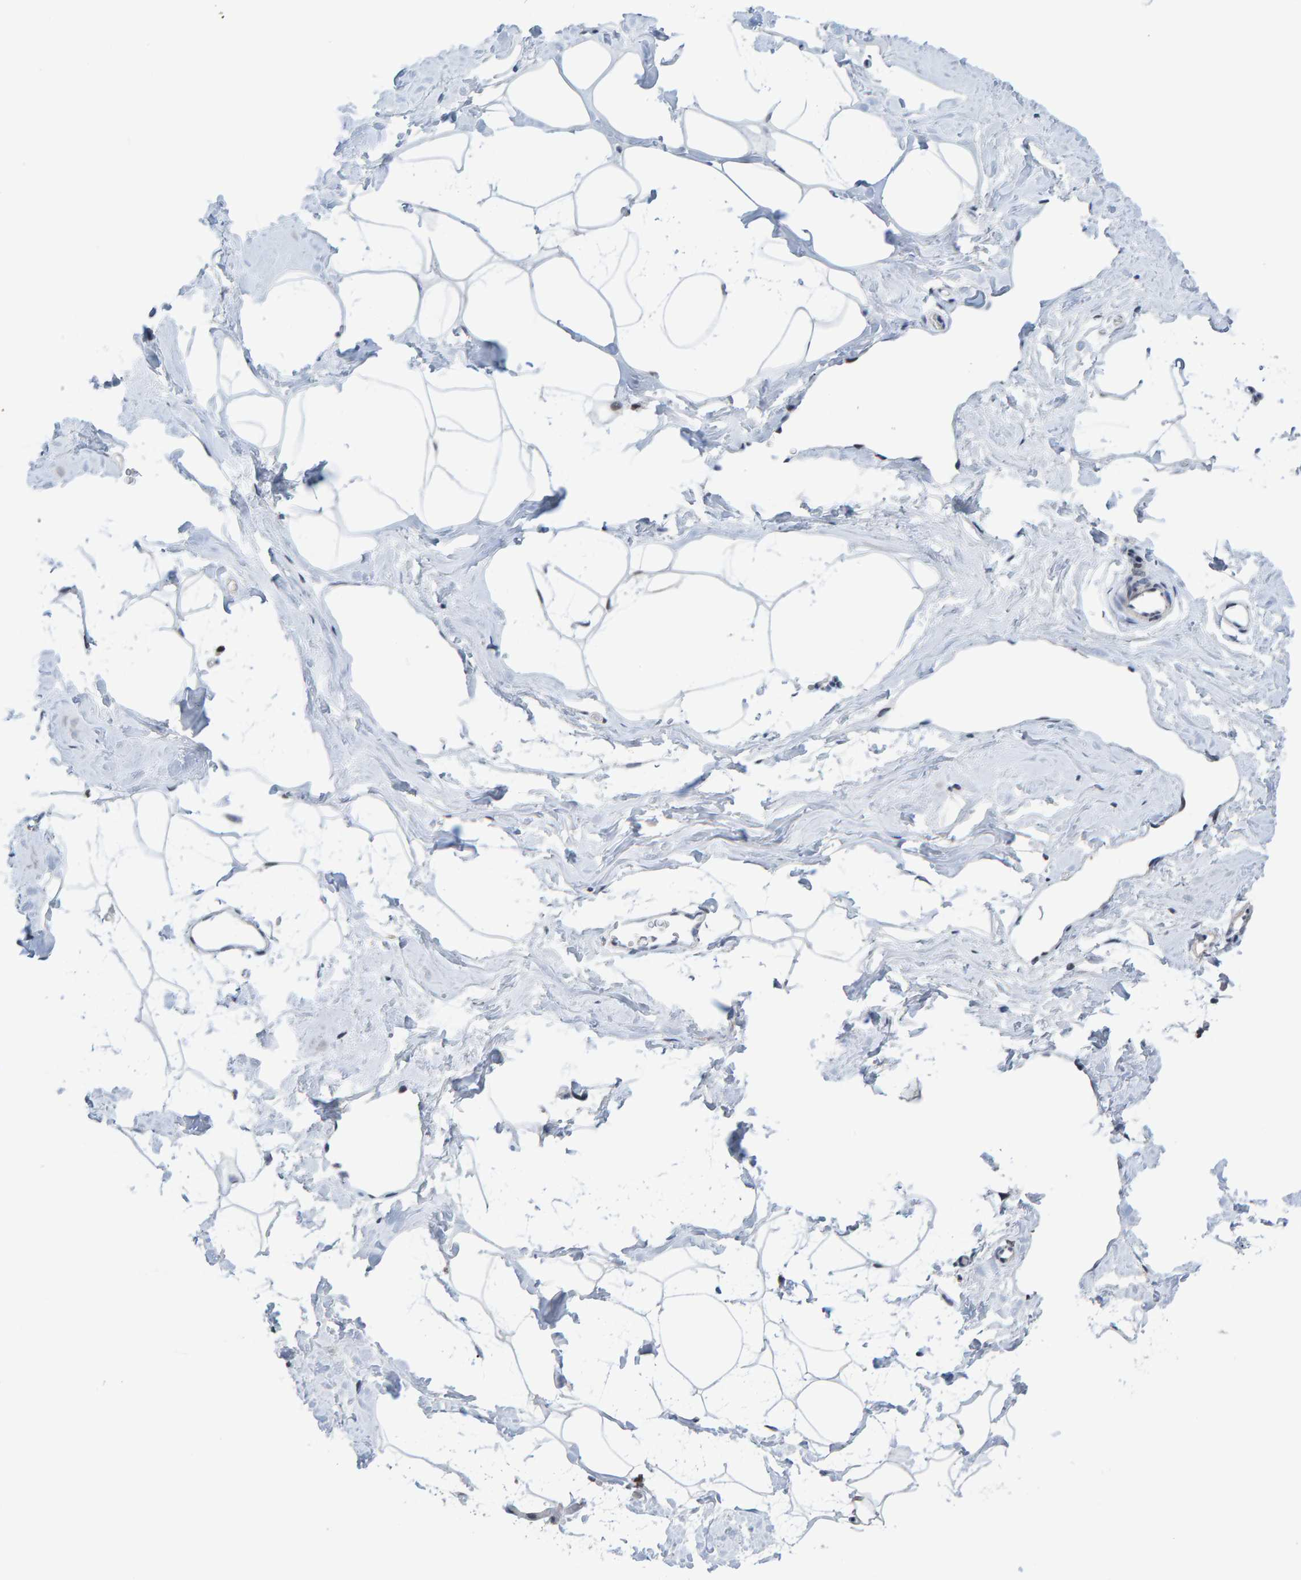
{"staining": {"intensity": "negative", "quantity": "none", "location": "none"}, "tissue": "adipose tissue", "cell_type": "Adipocytes", "image_type": "normal", "snomed": [{"axis": "morphology", "description": "Normal tissue, NOS"}, {"axis": "morphology", "description": "Fibrosis, NOS"}, {"axis": "topography", "description": "Breast"}, {"axis": "topography", "description": "Adipose tissue"}], "caption": "The histopathology image shows no significant expression in adipocytes of adipose tissue. (DAB IHC visualized using brightfield microscopy, high magnification).", "gene": "USP43", "patient": {"sex": "female", "age": 39}}